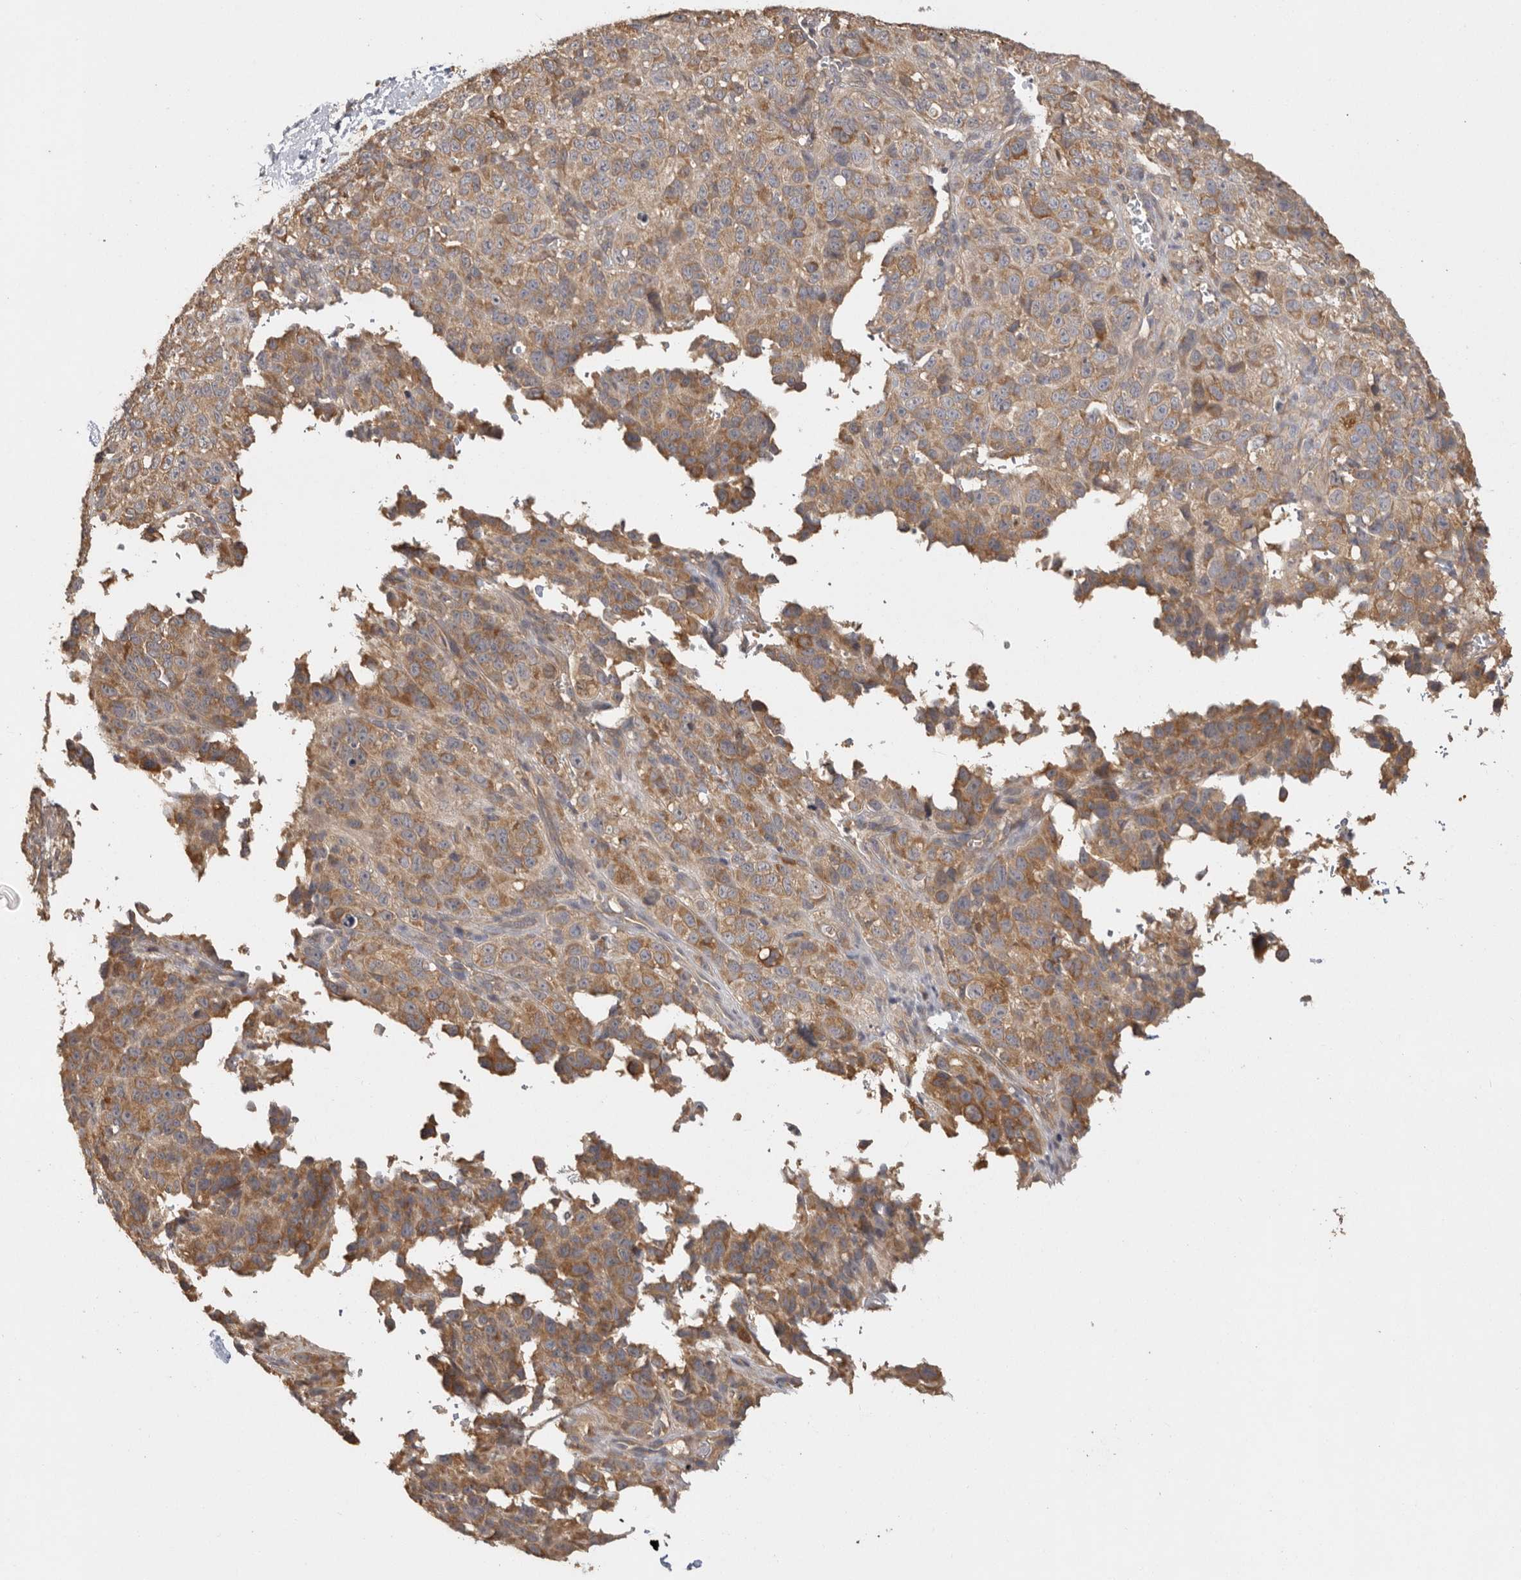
{"staining": {"intensity": "moderate", "quantity": "25%-75%", "location": "cytoplasmic/membranous"}, "tissue": "melanoma", "cell_type": "Tumor cells", "image_type": "cancer", "snomed": [{"axis": "morphology", "description": "Malignant melanoma, Metastatic site"}, {"axis": "topography", "description": "Skin"}], "caption": "About 25%-75% of tumor cells in human malignant melanoma (metastatic site) demonstrate moderate cytoplasmic/membranous protein positivity as visualized by brown immunohistochemical staining.", "gene": "BAIAP2", "patient": {"sex": "female", "age": 72}}